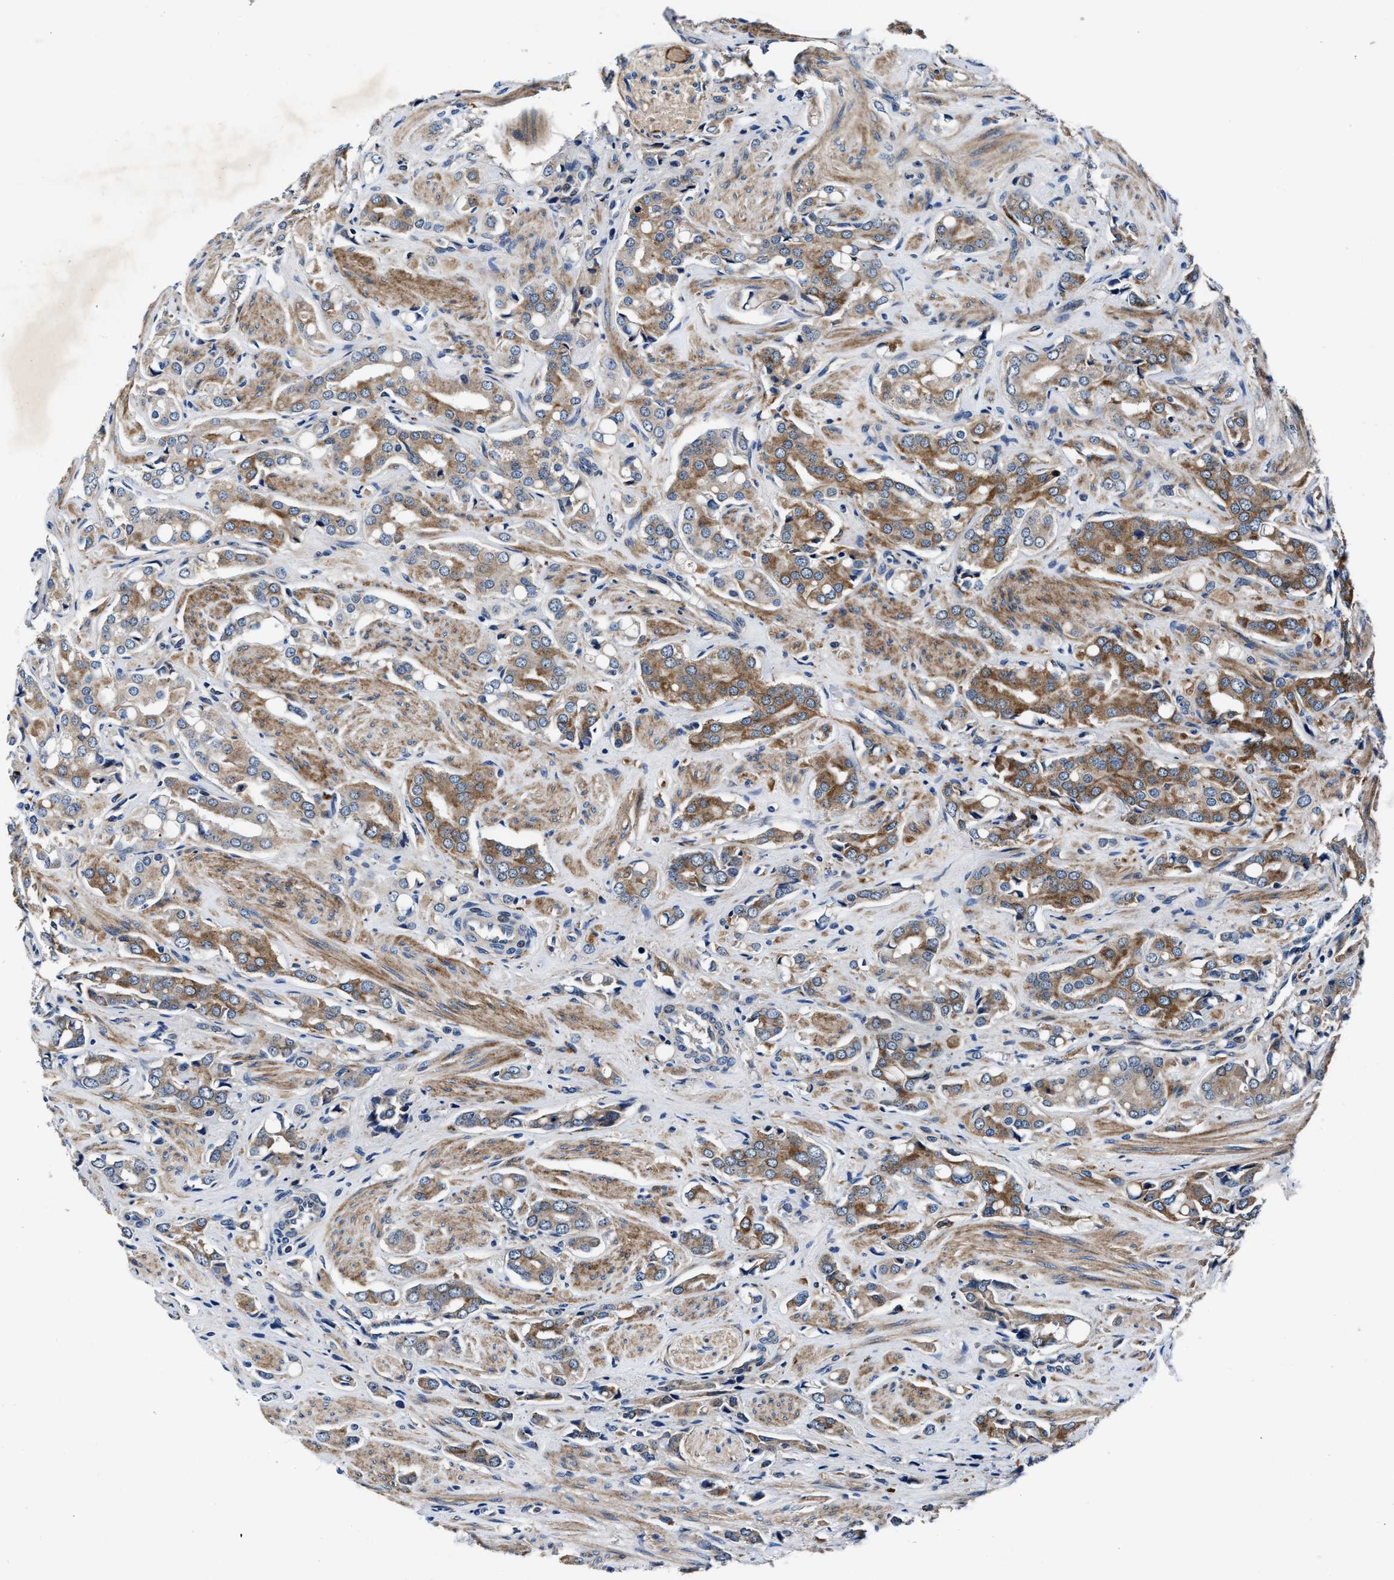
{"staining": {"intensity": "moderate", "quantity": ">75%", "location": "cytoplasmic/membranous"}, "tissue": "prostate cancer", "cell_type": "Tumor cells", "image_type": "cancer", "snomed": [{"axis": "morphology", "description": "Adenocarcinoma, High grade"}, {"axis": "topography", "description": "Prostate"}], "caption": "Immunohistochemistry photomicrograph of neoplastic tissue: prostate high-grade adenocarcinoma stained using immunohistochemistry displays medium levels of moderate protein expression localized specifically in the cytoplasmic/membranous of tumor cells, appearing as a cytoplasmic/membranous brown color.", "gene": "C2orf66", "patient": {"sex": "male", "age": 52}}